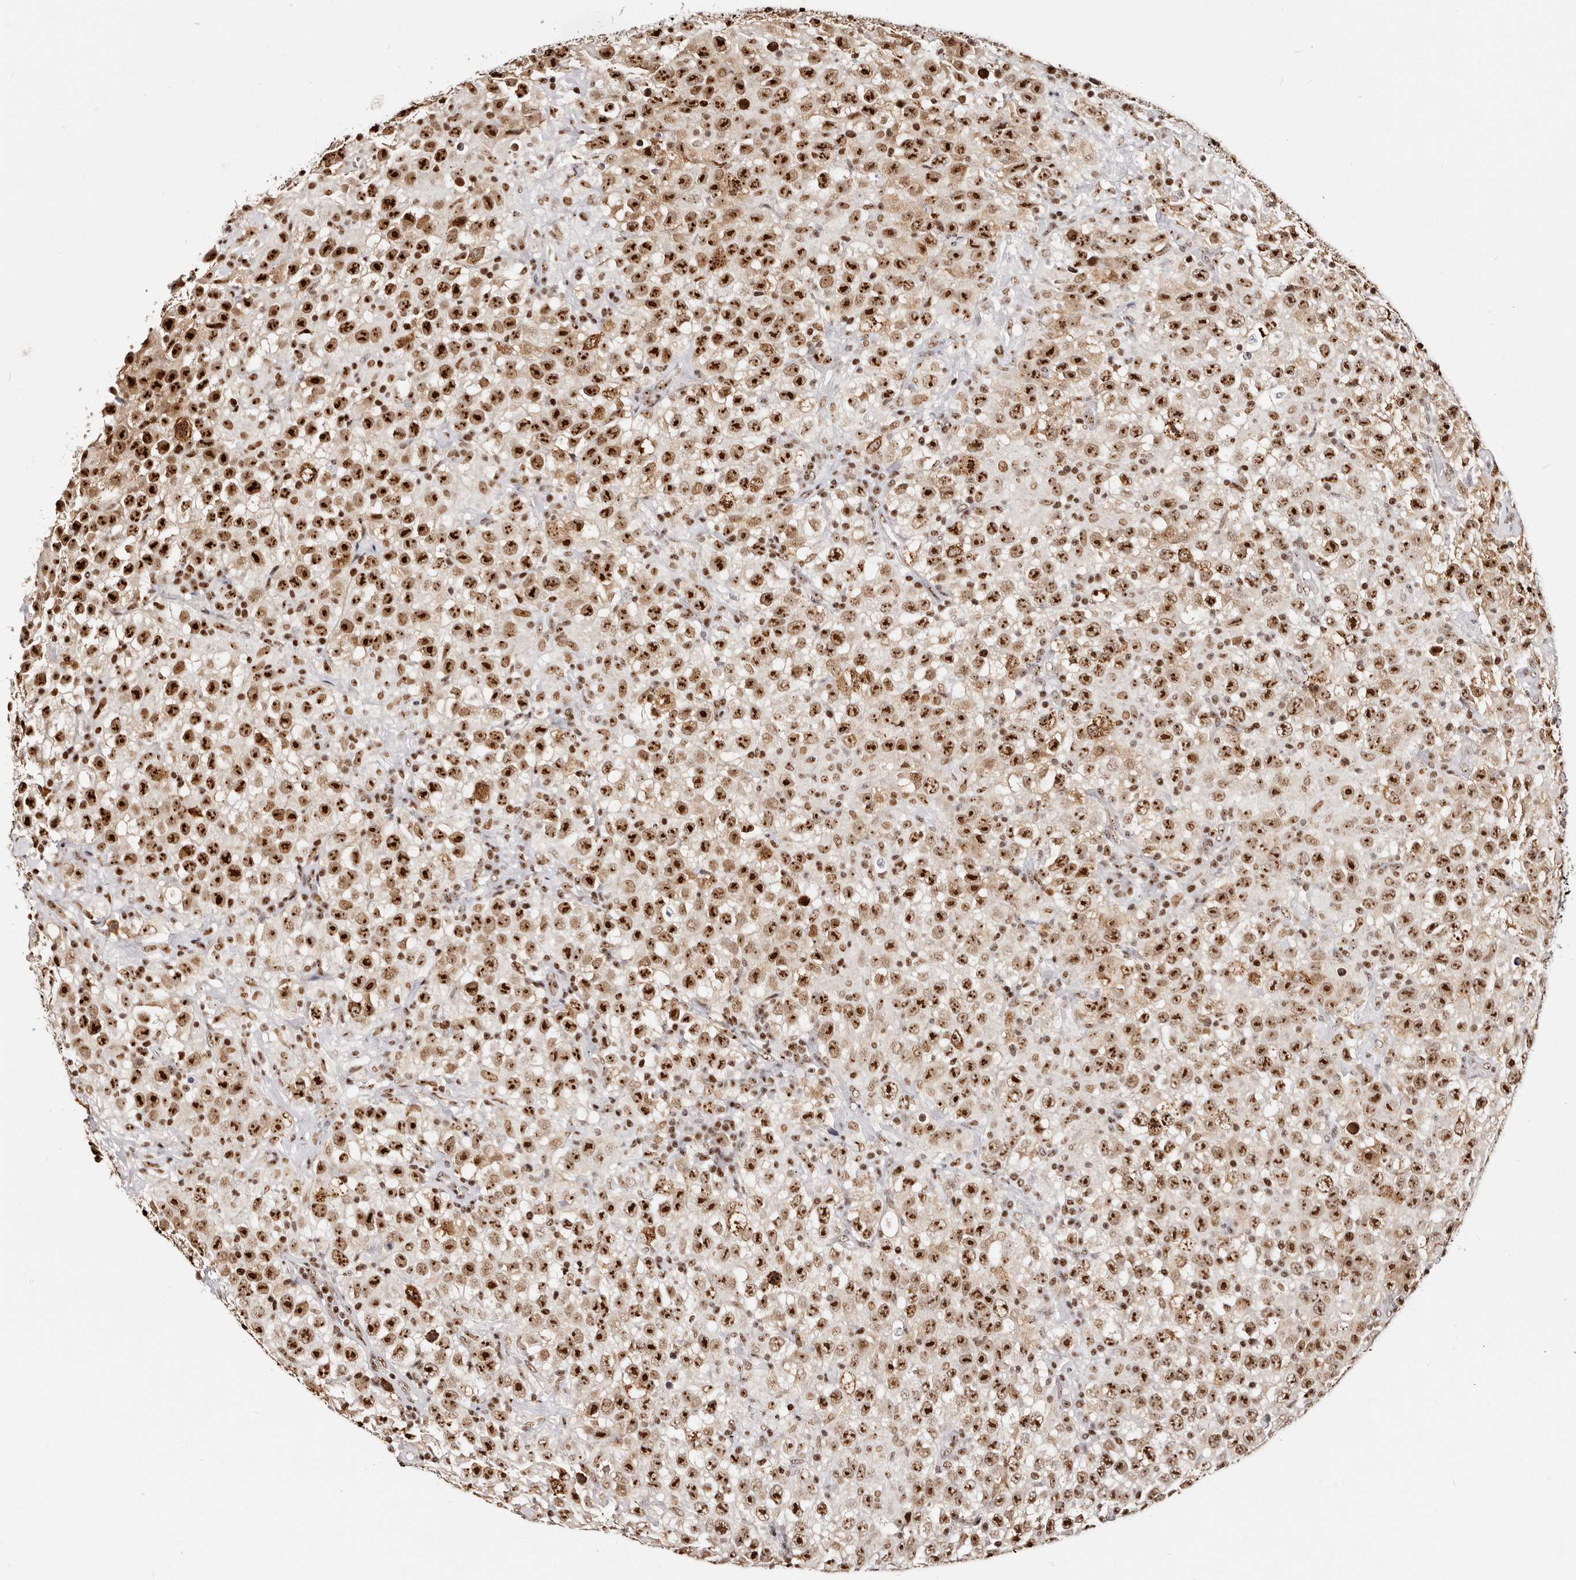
{"staining": {"intensity": "strong", "quantity": ">75%", "location": "nuclear"}, "tissue": "testis cancer", "cell_type": "Tumor cells", "image_type": "cancer", "snomed": [{"axis": "morphology", "description": "Seminoma, NOS"}, {"axis": "topography", "description": "Testis"}], "caption": "Strong nuclear staining for a protein is seen in approximately >75% of tumor cells of testis seminoma using IHC.", "gene": "IQGAP3", "patient": {"sex": "male", "age": 41}}